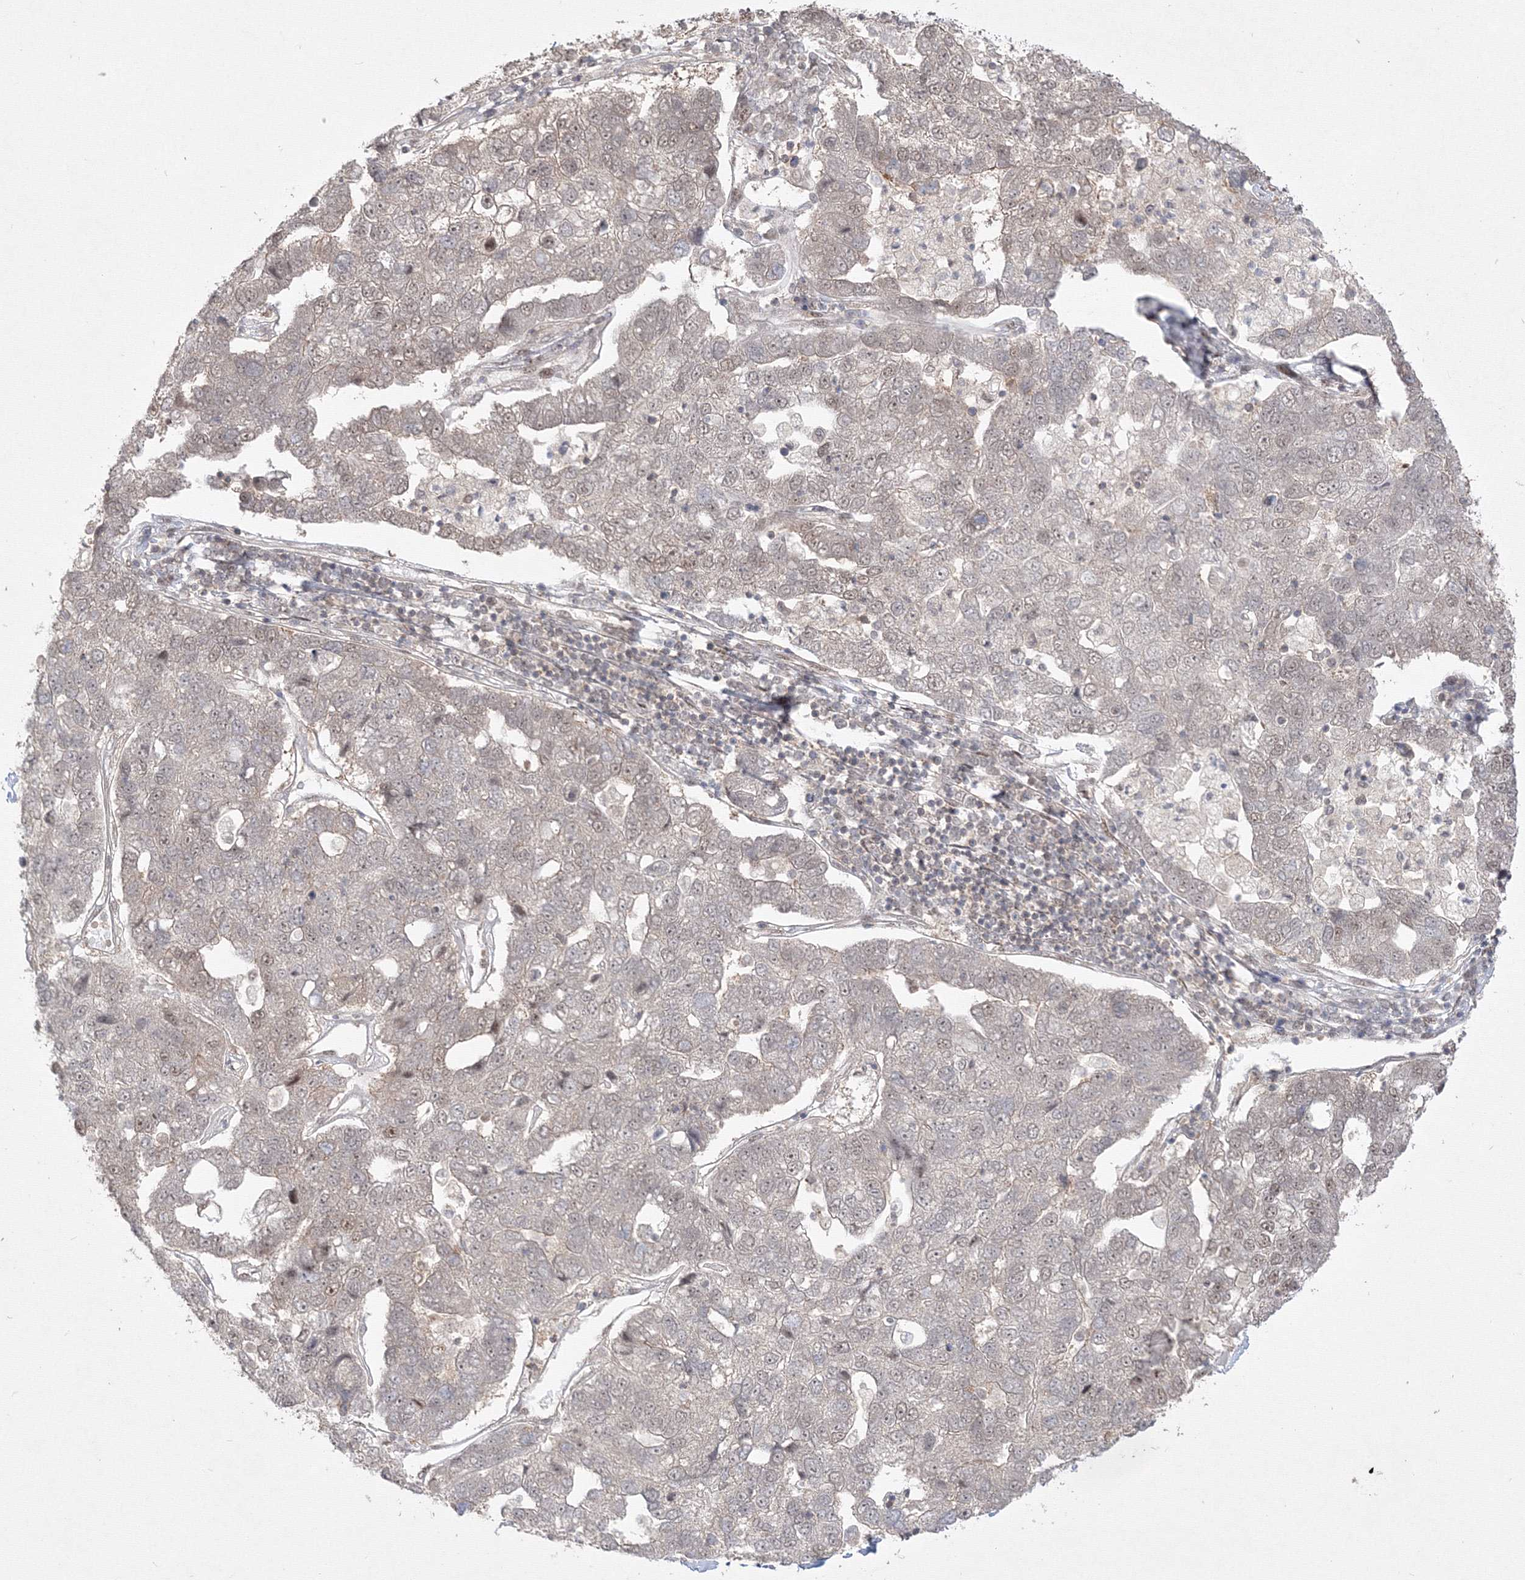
{"staining": {"intensity": "weak", "quantity": "<25%", "location": "nuclear"}, "tissue": "pancreatic cancer", "cell_type": "Tumor cells", "image_type": "cancer", "snomed": [{"axis": "morphology", "description": "Adenocarcinoma, NOS"}, {"axis": "topography", "description": "Pancreas"}], "caption": "This is a image of immunohistochemistry staining of pancreatic adenocarcinoma, which shows no staining in tumor cells.", "gene": "COPS4", "patient": {"sex": "female", "age": 61}}